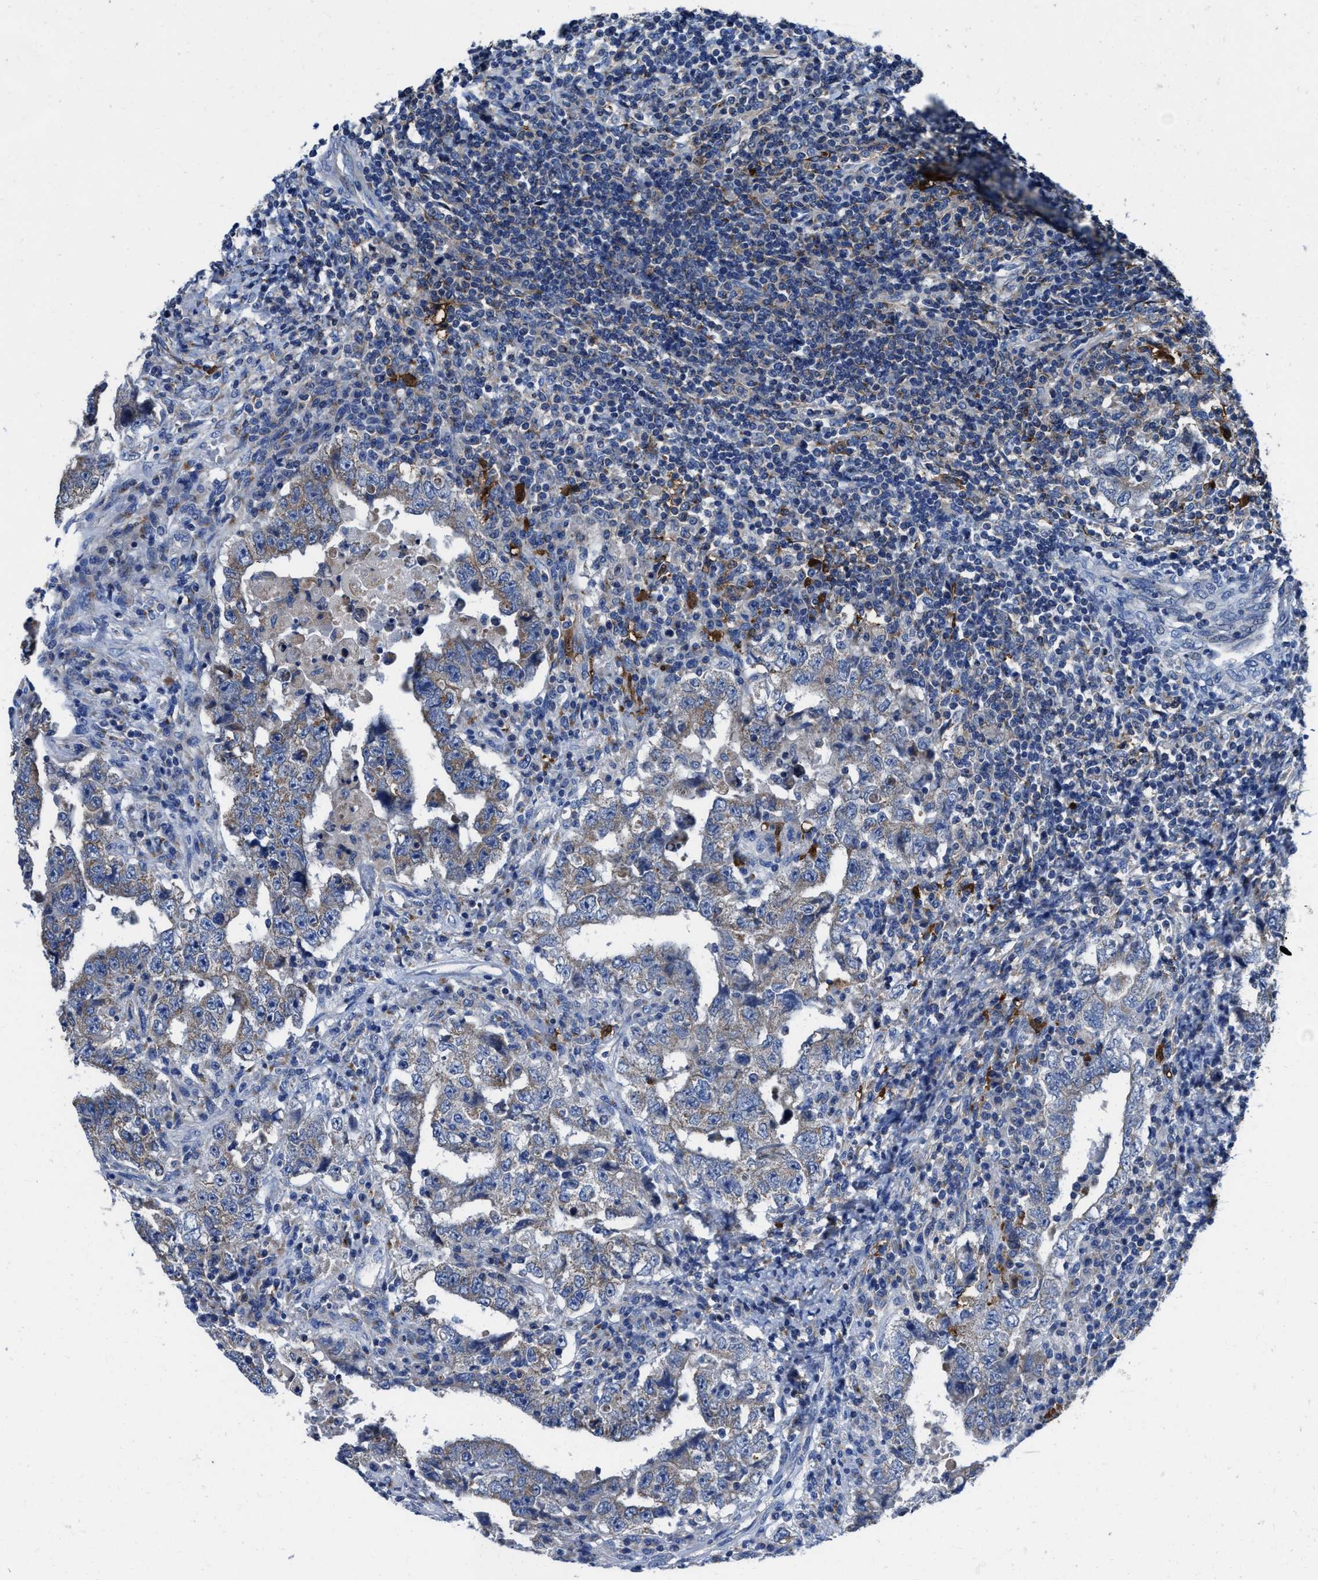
{"staining": {"intensity": "weak", "quantity": "25%-75%", "location": "cytoplasmic/membranous"}, "tissue": "testis cancer", "cell_type": "Tumor cells", "image_type": "cancer", "snomed": [{"axis": "morphology", "description": "Carcinoma, Embryonal, NOS"}, {"axis": "topography", "description": "Testis"}], "caption": "The image demonstrates a brown stain indicating the presence of a protein in the cytoplasmic/membranous of tumor cells in testis cancer.", "gene": "TMEM30A", "patient": {"sex": "male", "age": 26}}